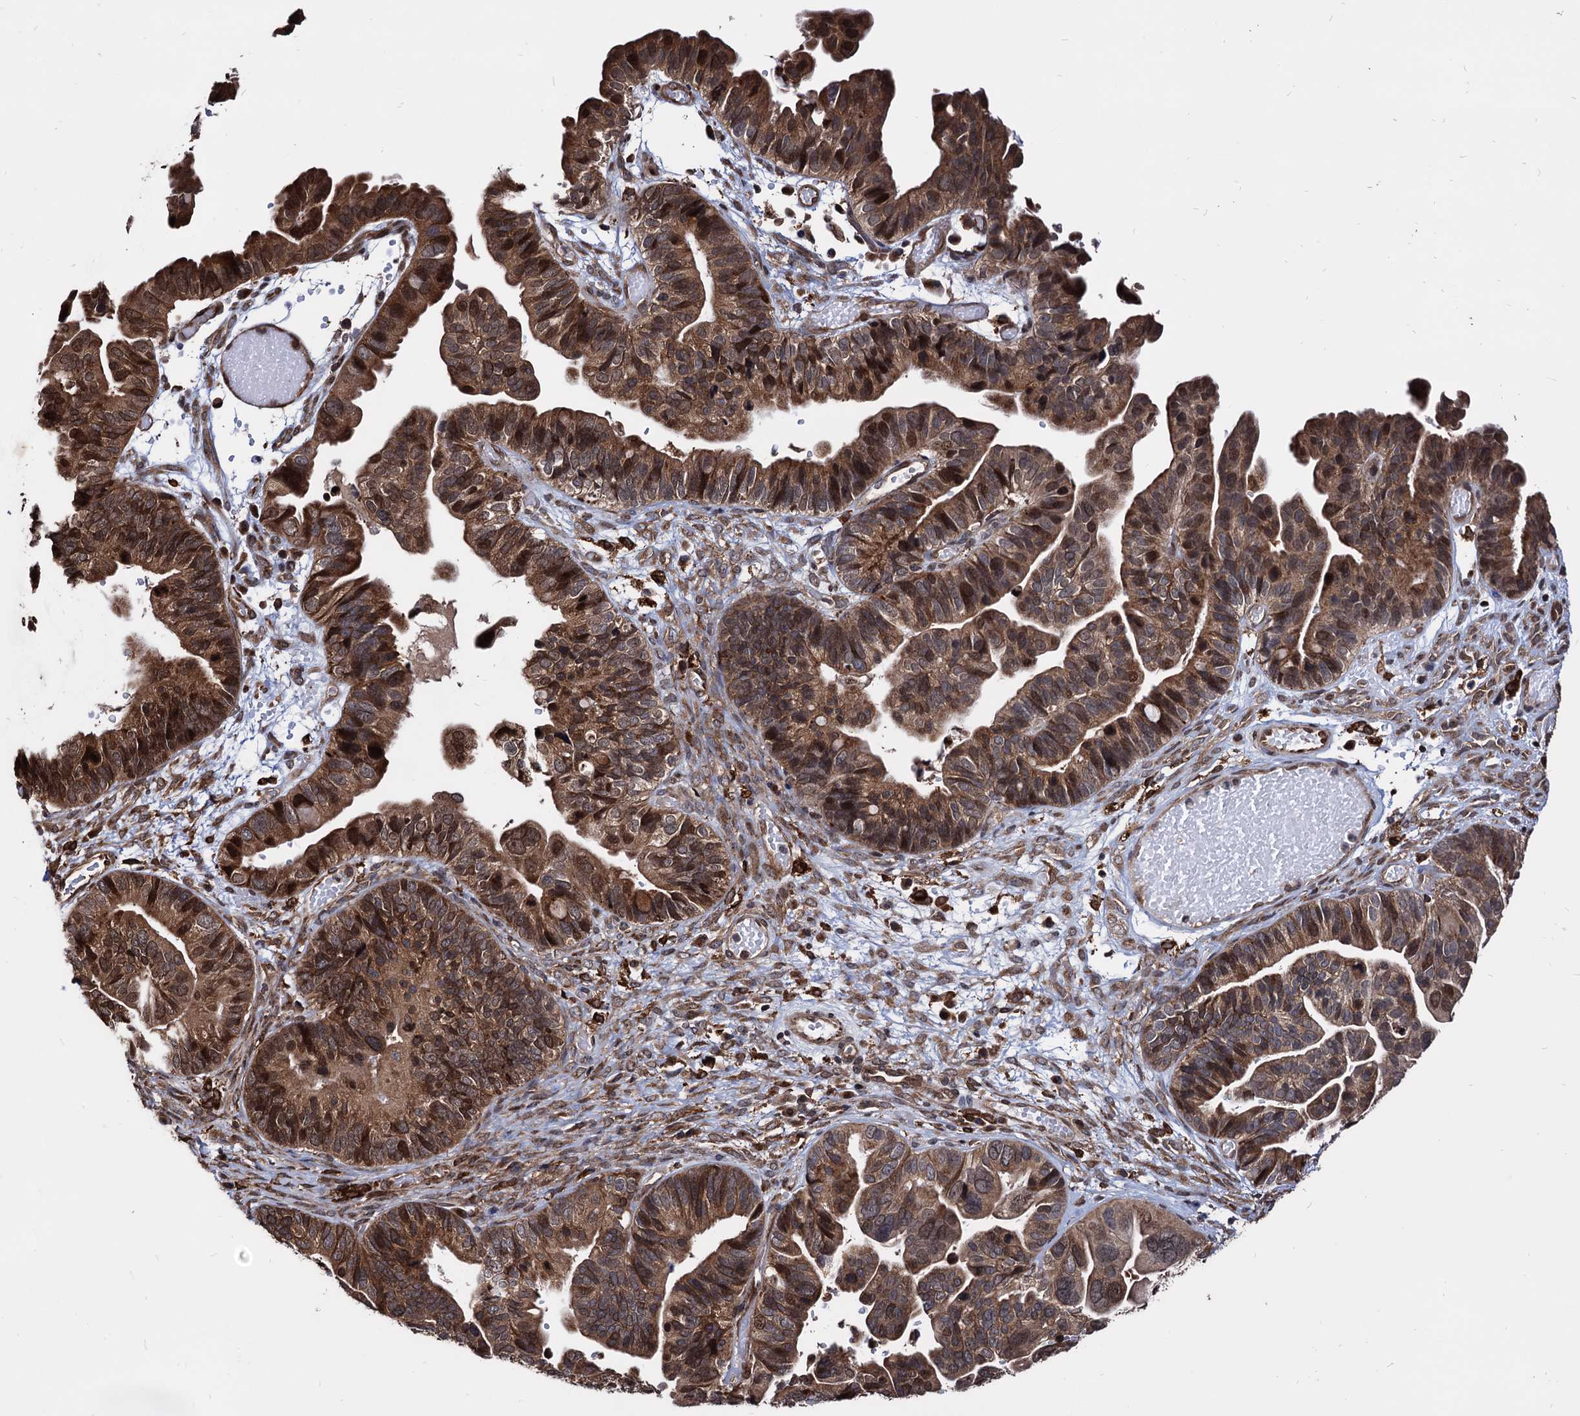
{"staining": {"intensity": "strong", "quantity": ">75%", "location": "cytoplasmic/membranous,nuclear"}, "tissue": "ovarian cancer", "cell_type": "Tumor cells", "image_type": "cancer", "snomed": [{"axis": "morphology", "description": "Cystadenocarcinoma, serous, NOS"}, {"axis": "topography", "description": "Ovary"}], "caption": "Brown immunohistochemical staining in human ovarian serous cystadenocarcinoma exhibits strong cytoplasmic/membranous and nuclear staining in about >75% of tumor cells.", "gene": "ANKRD12", "patient": {"sex": "female", "age": 56}}